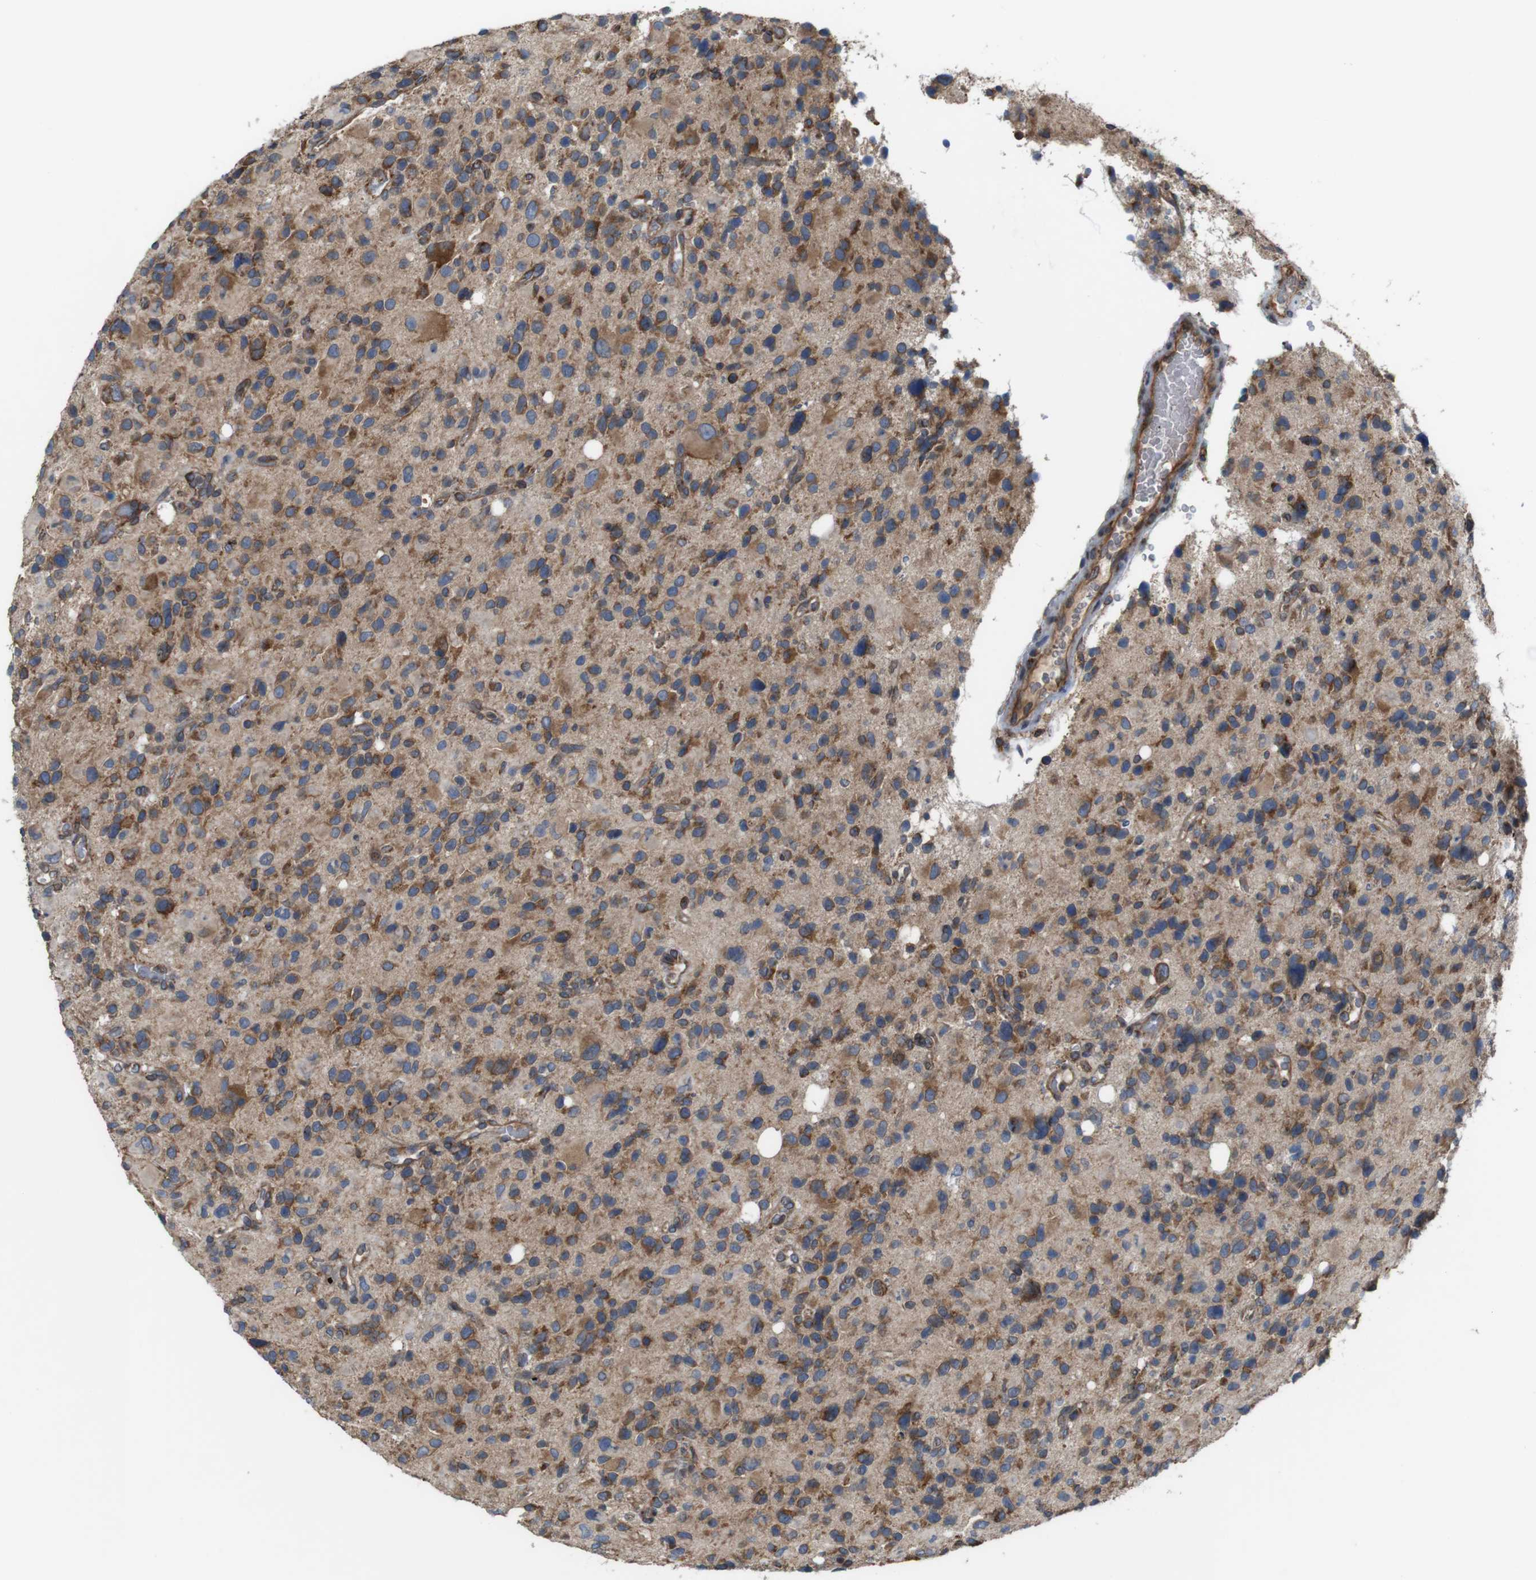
{"staining": {"intensity": "moderate", "quantity": ">75%", "location": "cytoplasmic/membranous"}, "tissue": "glioma", "cell_type": "Tumor cells", "image_type": "cancer", "snomed": [{"axis": "morphology", "description": "Glioma, malignant, High grade"}, {"axis": "topography", "description": "Brain"}], "caption": "An immunohistochemistry photomicrograph of tumor tissue is shown. Protein staining in brown shows moderate cytoplasmic/membranous positivity in malignant high-grade glioma within tumor cells. Nuclei are stained in blue.", "gene": "UGGT1", "patient": {"sex": "male", "age": 48}}